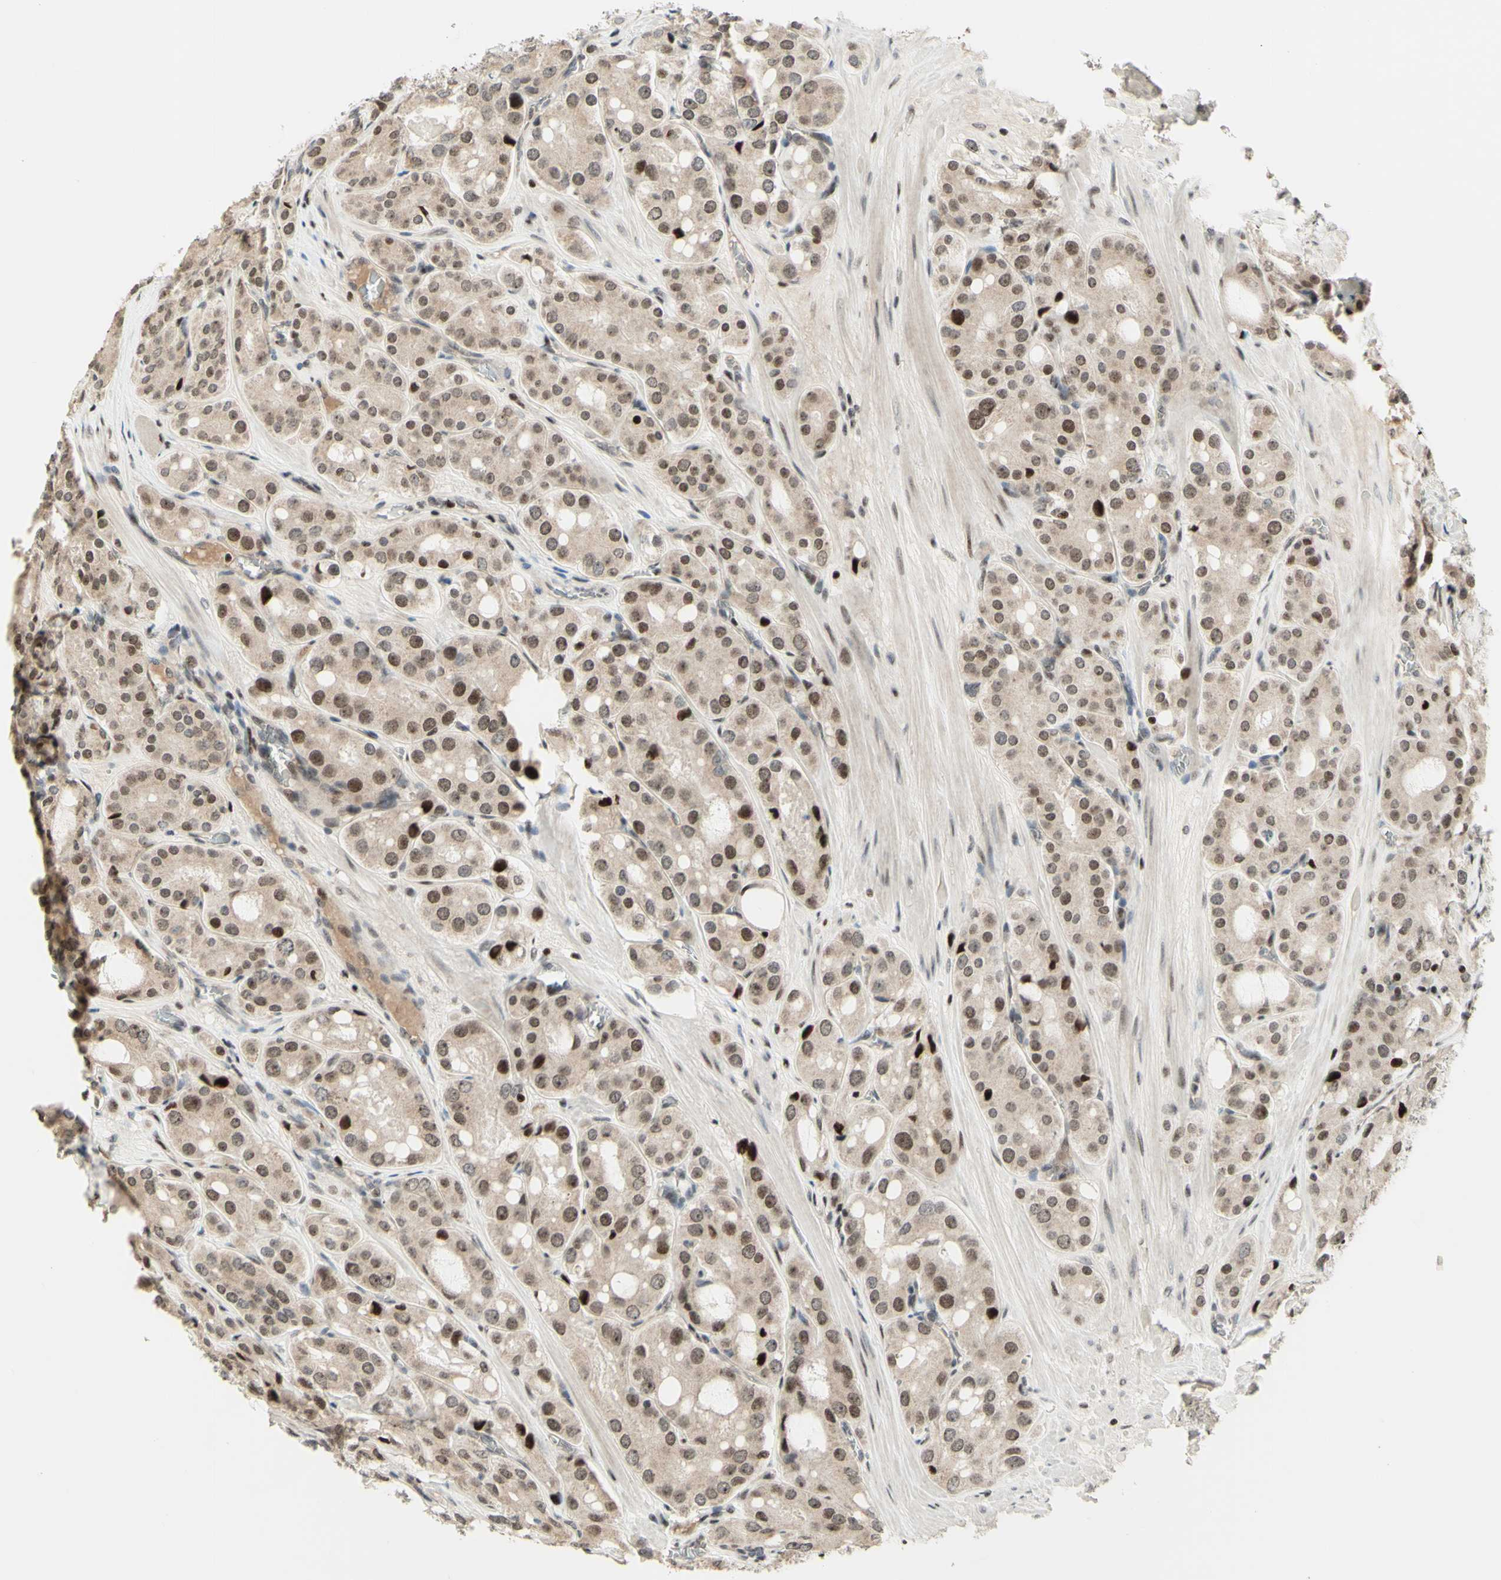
{"staining": {"intensity": "strong", "quantity": "<25%", "location": "cytoplasmic/membranous,nuclear"}, "tissue": "prostate cancer", "cell_type": "Tumor cells", "image_type": "cancer", "snomed": [{"axis": "morphology", "description": "Adenocarcinoma, High grade"}, {"axis": "topography", "description": "Prostate"}], "caption": "An IHC micrograph of neoplastic tissue is shown. Protein staining in brown shows strong cytoplasmic/membranous and nuclear positivity in prostate cancer within tumor cells. (brown staining indicates protein expression, while blue staining denotes nuclei).", "gene": "CDKL5", "patient": {"sex": "male", "age": 65}}